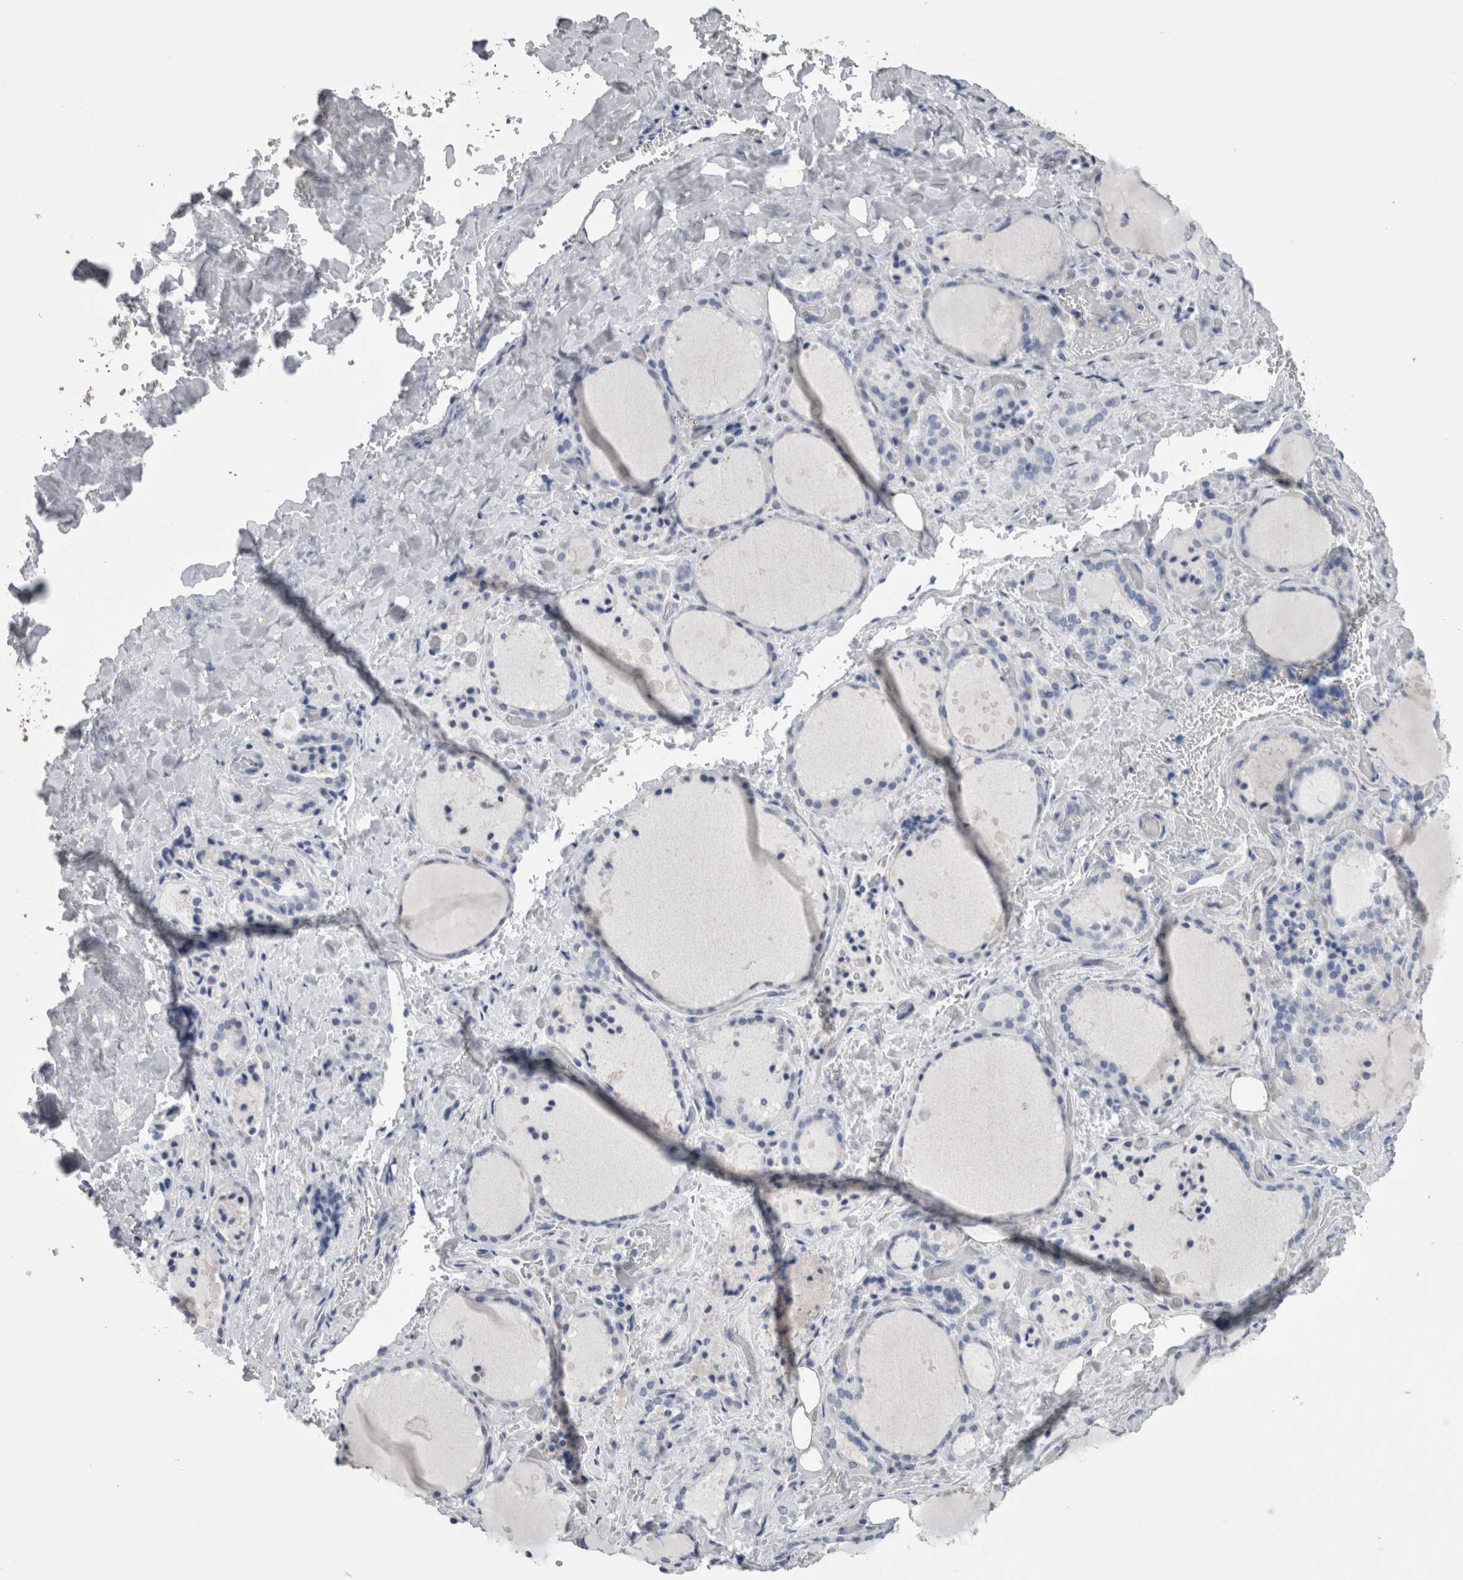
{"staining": {"intensity": "negative", "quantity": "none", "location": "none"}, "tissue": "thyroid gland", "cell_type": "Glandular cells", "image_type": "normal", "snomed": [{"axis": "morphology", "description": "Normal tissue, NOS"}, {"axis": "topography", "description": "Thyroid gland"}], "caption": "Immunohistochemistry (IHC) image of normal thyroid gland stained for a protein (brown), which displays no staining in glandular cells.", "gene": "CA8", "patient": {"sex": "female", "age": 44}}